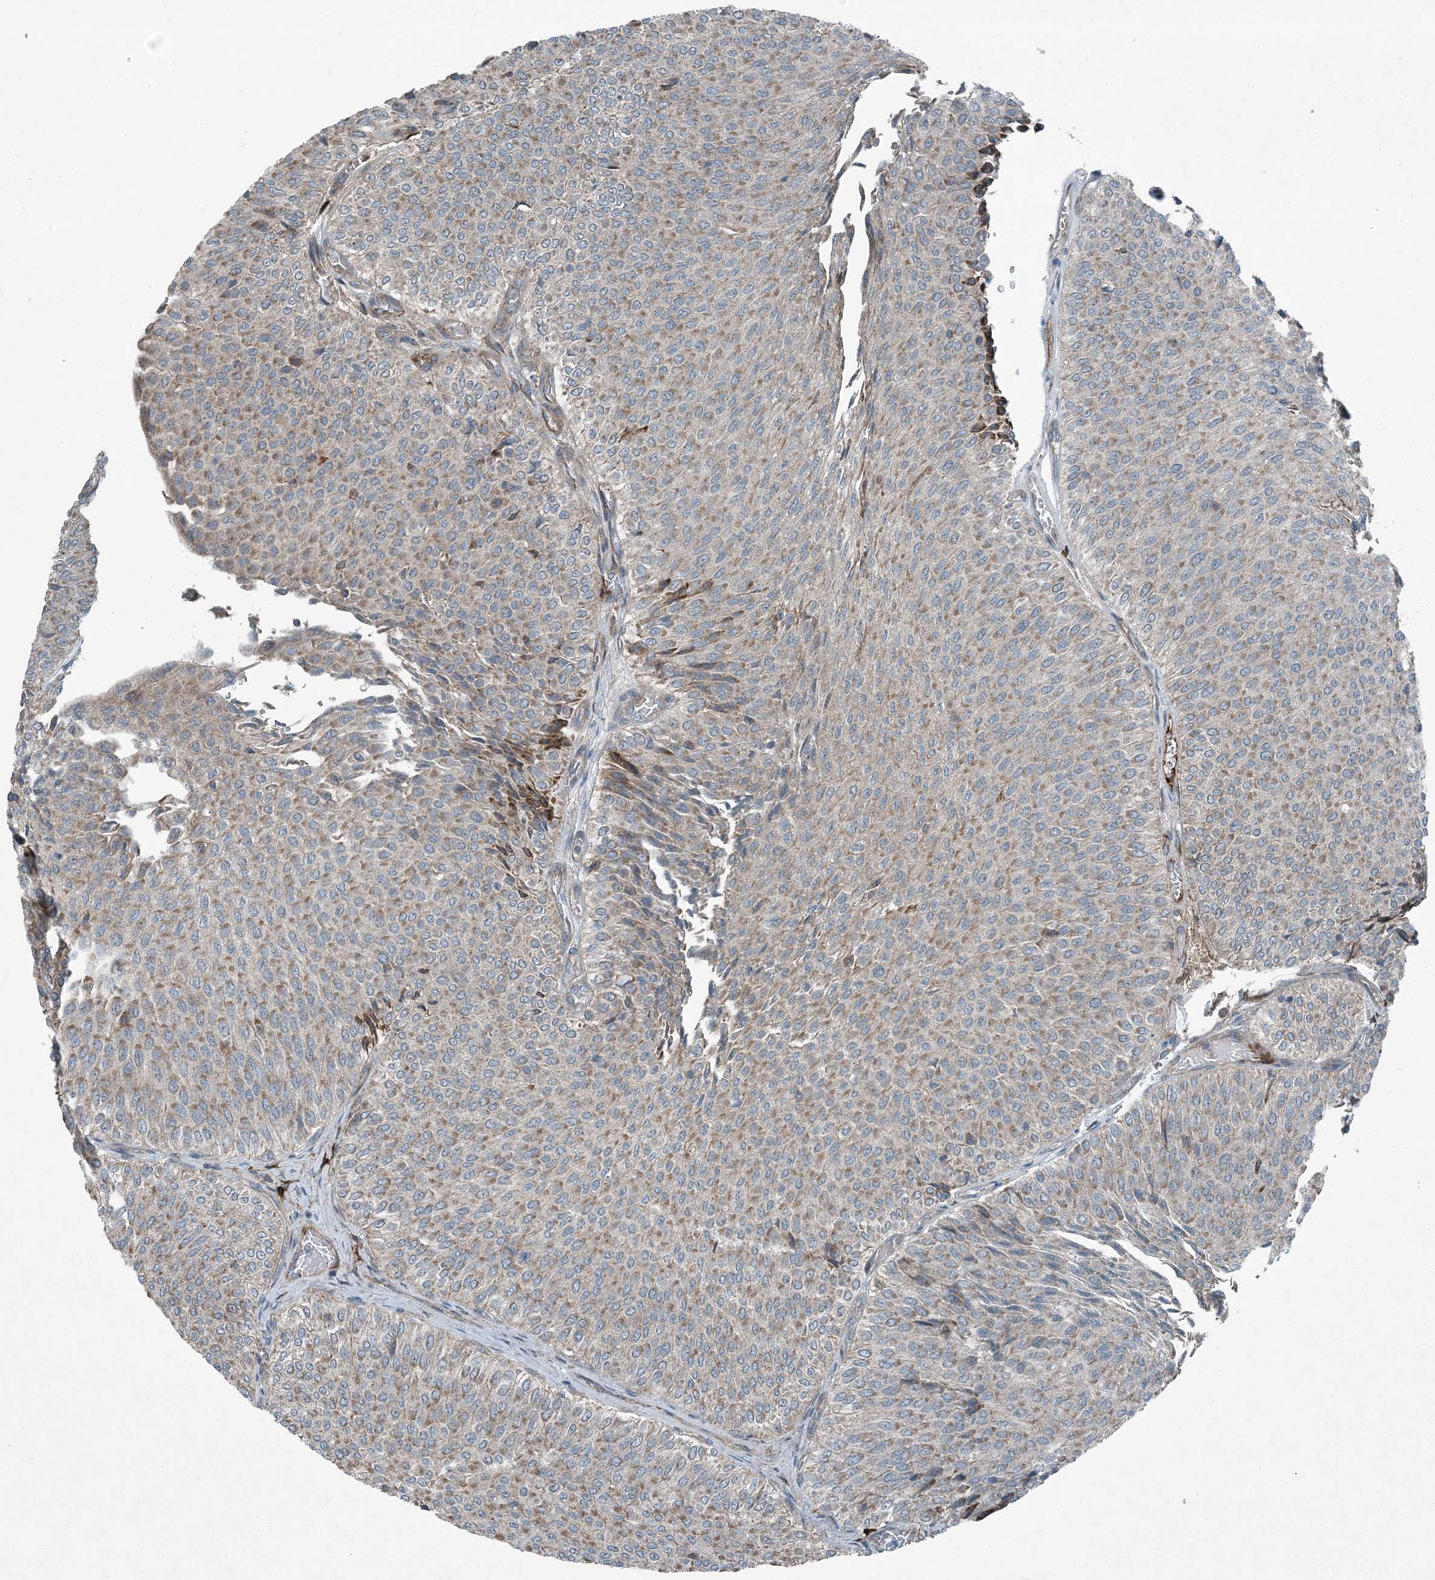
{"staining": {"intensity": "weak", "quantity": "<25%", "location": "cytoplasmic/membranous"}, "tissue": "urothelial cancer", "cell_type": "Tumor cells", "image_type": "cancer", "snomed": [{"axis": "morphology", "description": "Urothelial carcinoma, Low grade"}, {"axis": "topography", "description": "Urinary bladder"}], "caption": "Immunohistochemical staining of urothelial carcinoma (low-grade) shows no significant expression in tumor cells.", "gene": "APOM", "patient": {"sex": "male", "age": 78}}